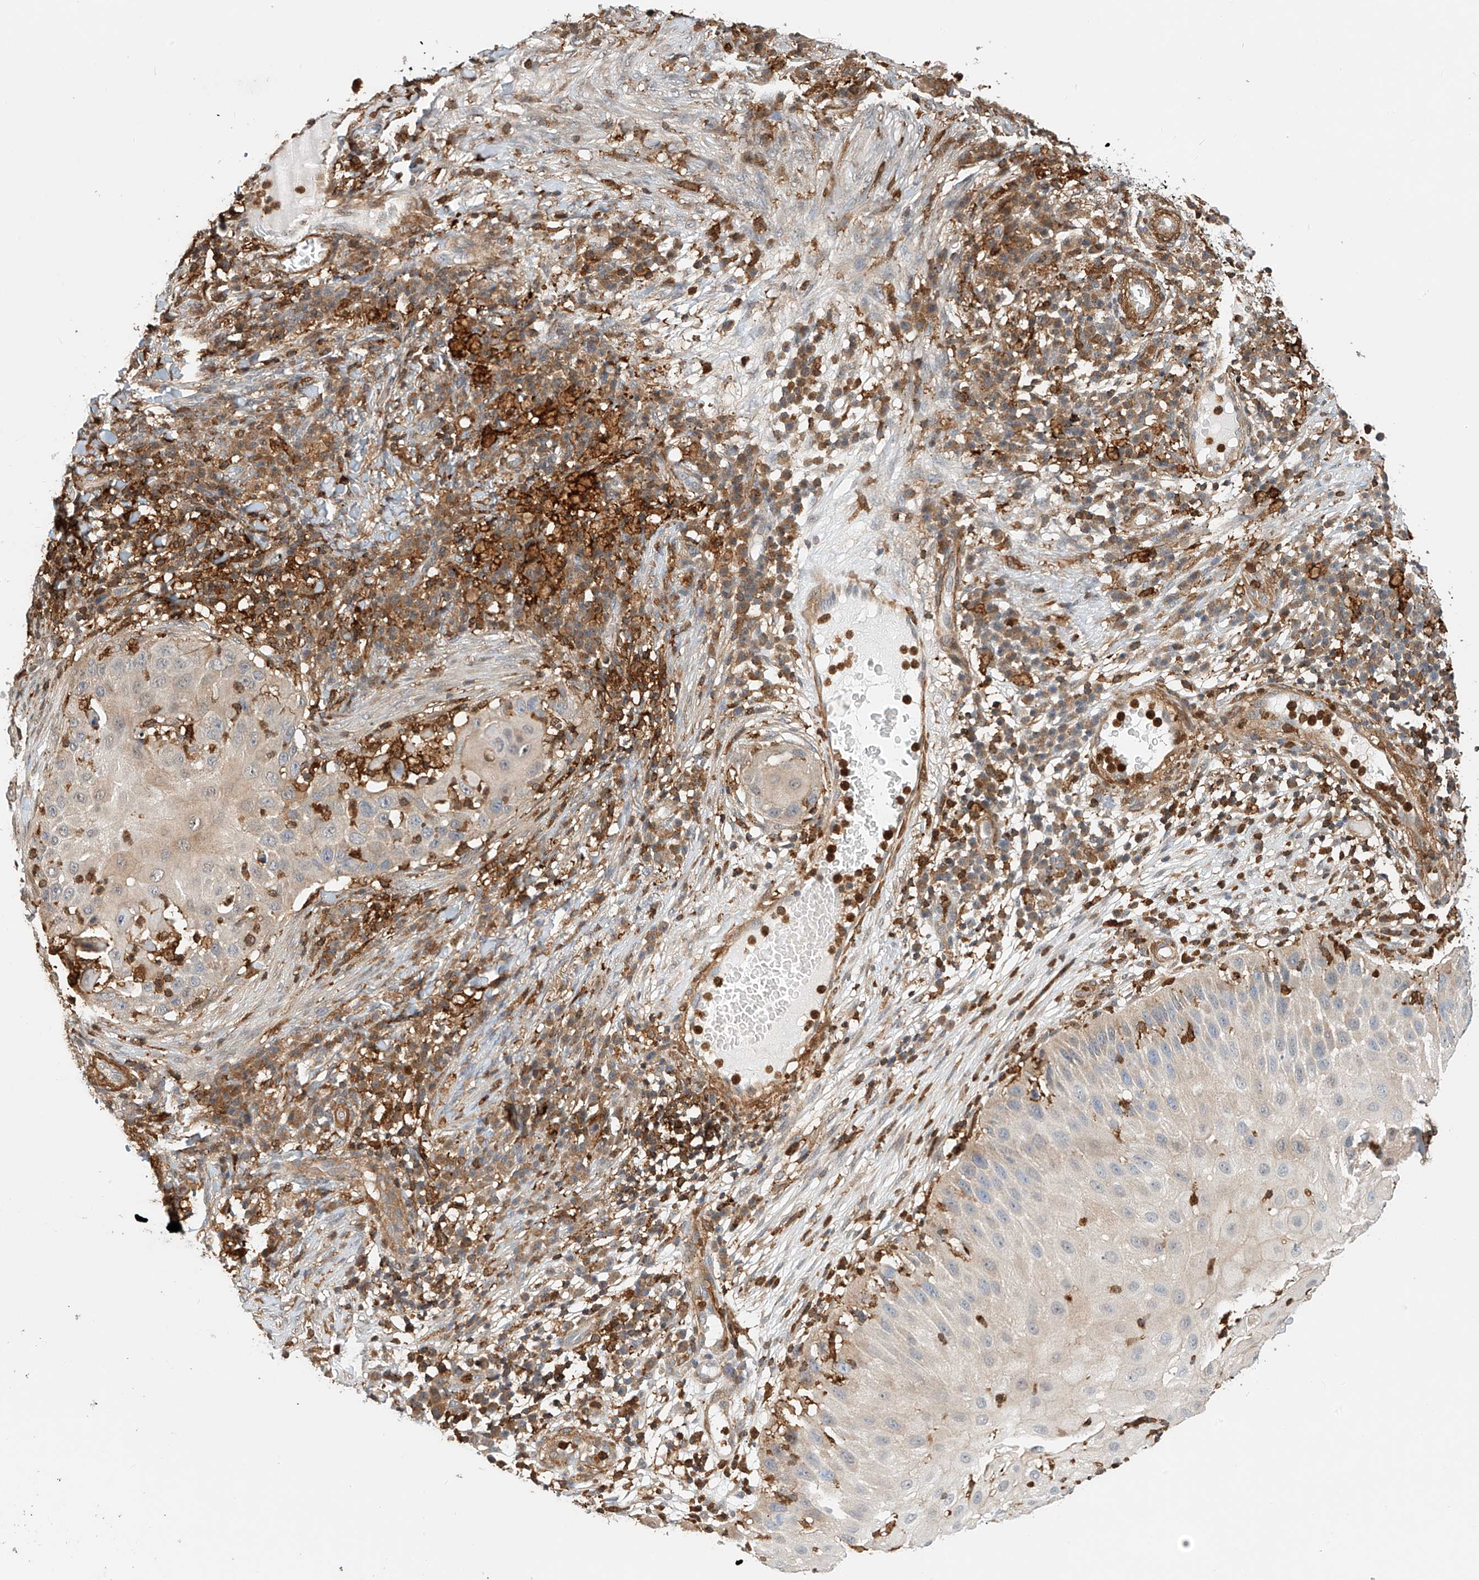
{"staining": {"intensity": "negative", "quantity": "none", "location": "none"}, "tissue": "skin cancer", "cell_type": "Tumor cells", "image_type": "cancer", "snomed": [{"axis": "morphology", "description": "Squamous cell carcinoma, NOS"}, {"axis": "topography", "description": "Skin"}], "caption": "Micrograph shows no significant protein staining in tumor cells of squamous cell carcinoma (skin).", "gene": "MICAL1", "patient": {"sex": "female", "age": 44}}